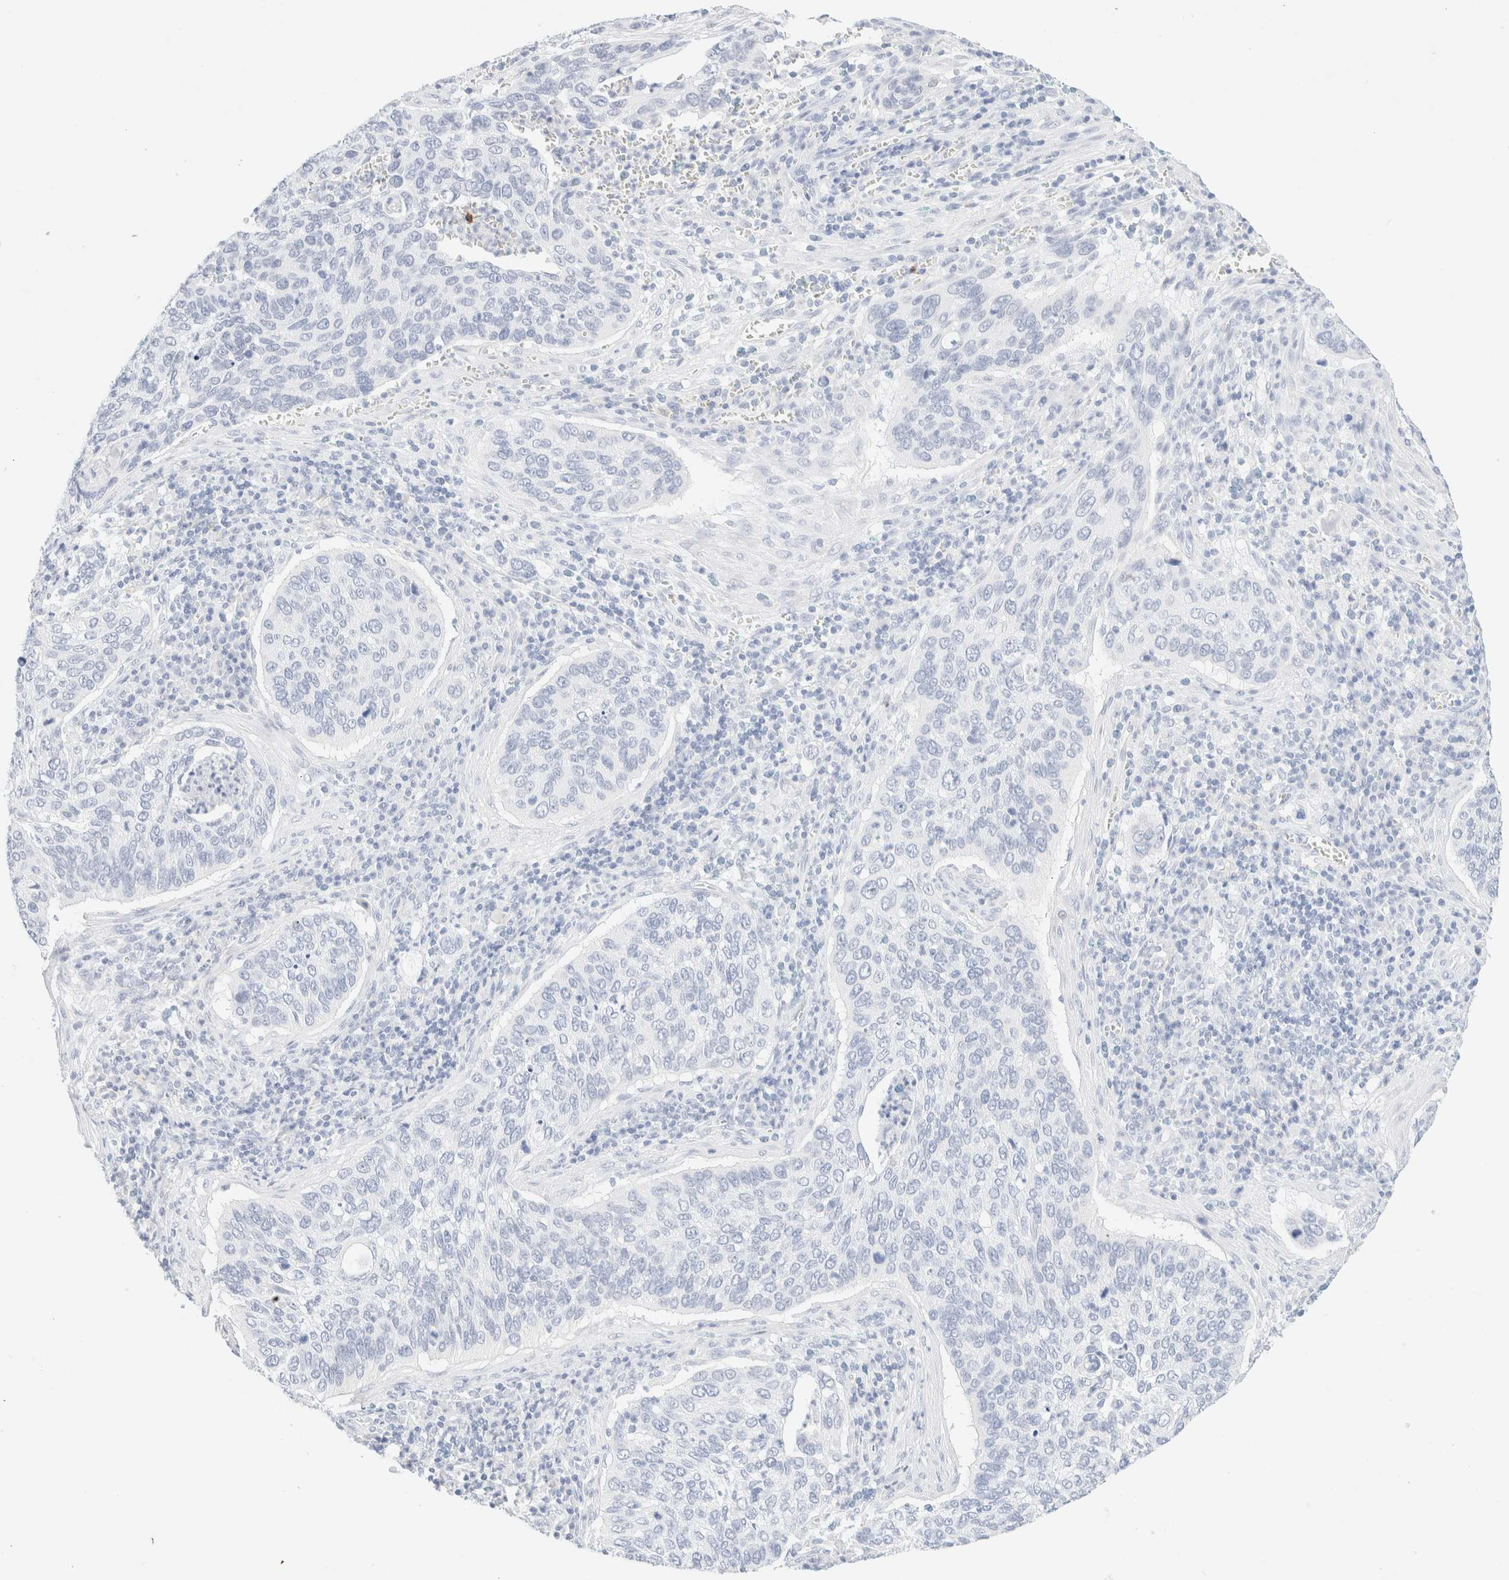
{"staining": {"intensity": "moderate", "quantity": "<25%", "location": "cytoplasmic/membranous"}, "tissue": "cervical cancer", "cell_type": "Tumor cells", "image_type": "cancer", "snomed": [{"axis": "morphology", "description": "Squamous cell carcinoma, NOS"}, {"axis": "topography", "description": "Cervix"}], "caption": "Brown immunohistochemical staining in human cervical cancer demonstrates moderate cytoplasmic/membranous positivity in about <25% of tumor cells. The protein of interest is shown in brown color, while the nuclei are stained blue.", "gene": "KRT15", "patient": {"sex": "female", "age": 53}}